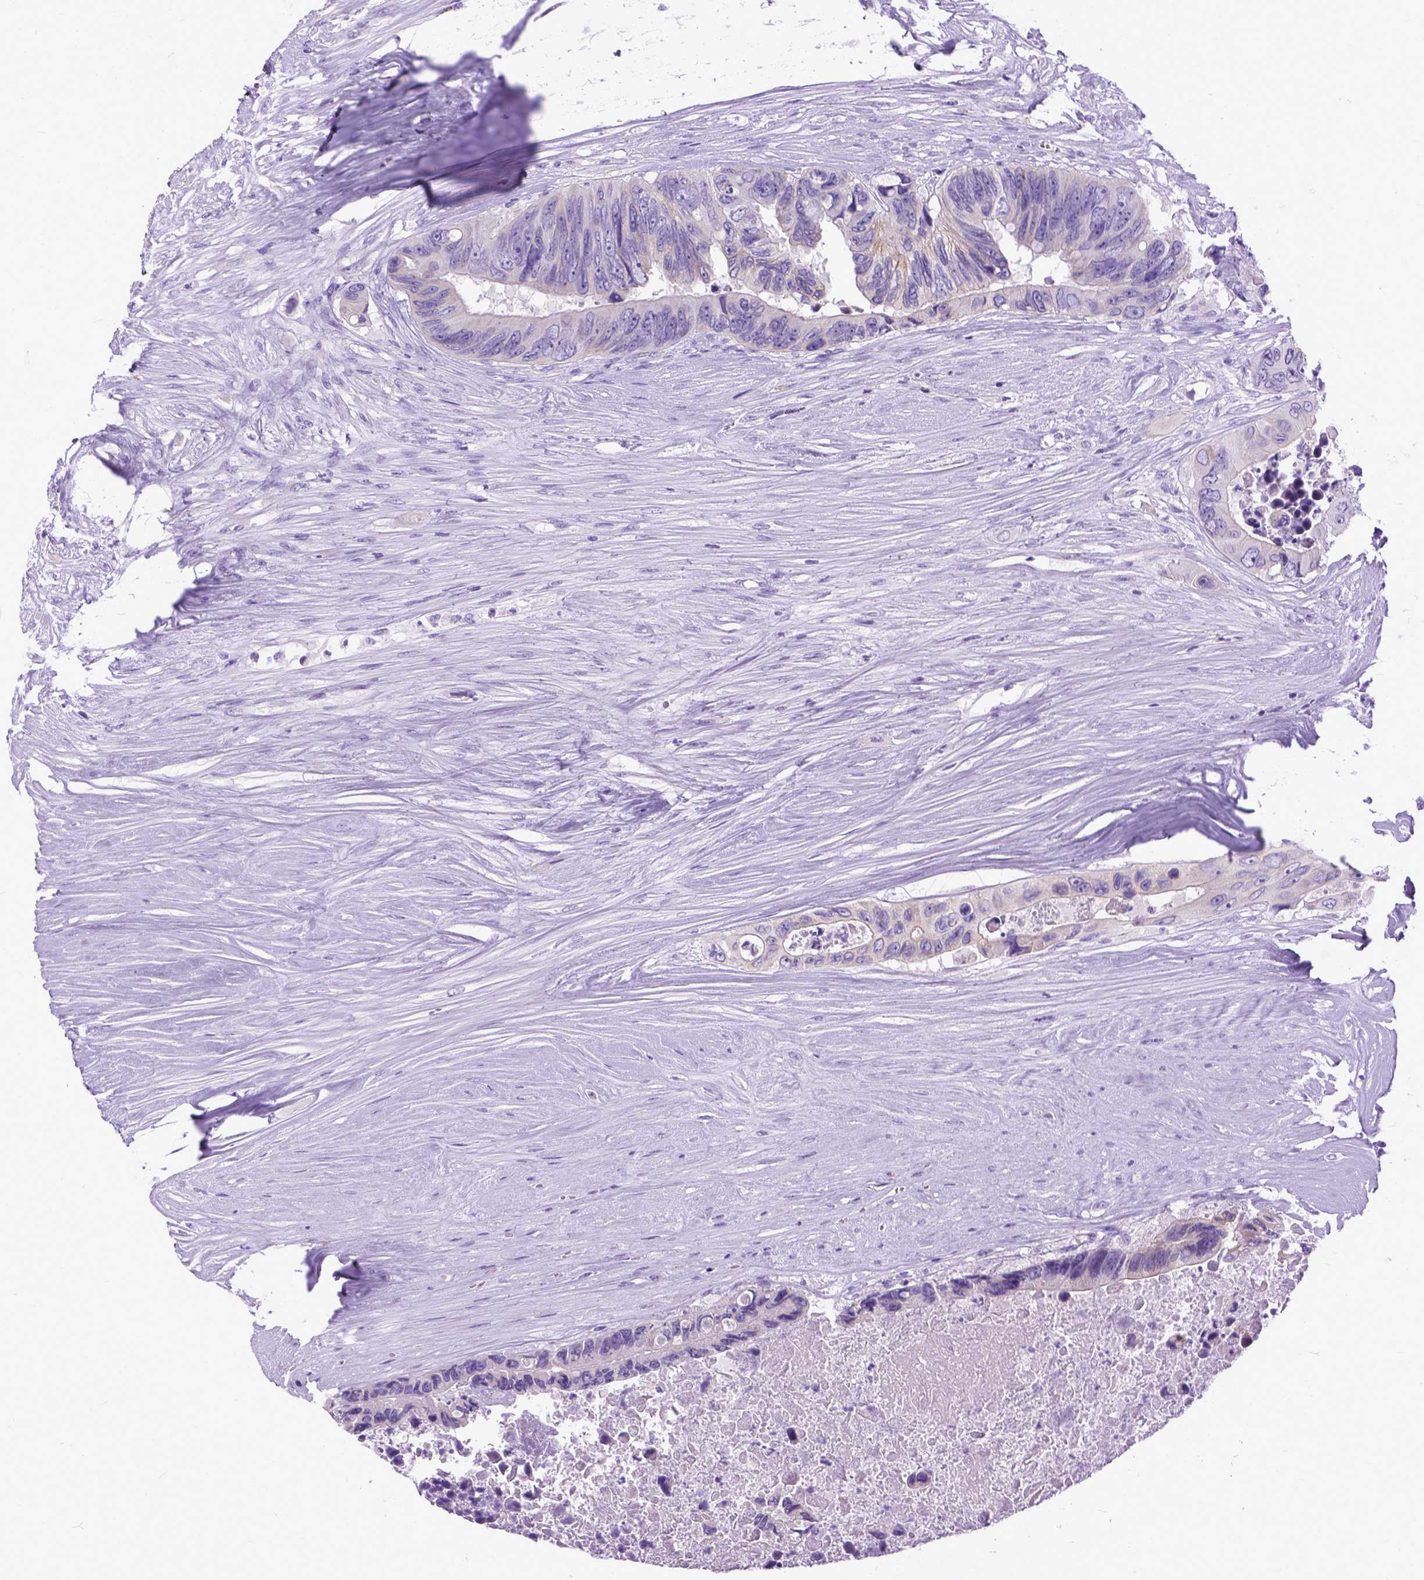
{"staining": {"intensity": "negative", "quantity": "none", "location": "none"}, "tissue": "colorectal cancer", "cell_type": "Tumor cells", "image_type": "cancer", "snomed": [{"axis": "morphology", "description": "Adenocarcinoma, NOS"}, {"axis": "topography", "description": "Colon"}], "caption": "A high-resolution photomicrograph shows immunohistochemistry (IHC) staining of adenocarcinoma (colorectal), which reveals no significant positivity in tumor cells. The staining is performed using DAB brown chromogen with nuclei counter-stained in using hematoxylin.", "gene": "PPL", "patient": {"sex": "female", "age": 48}}